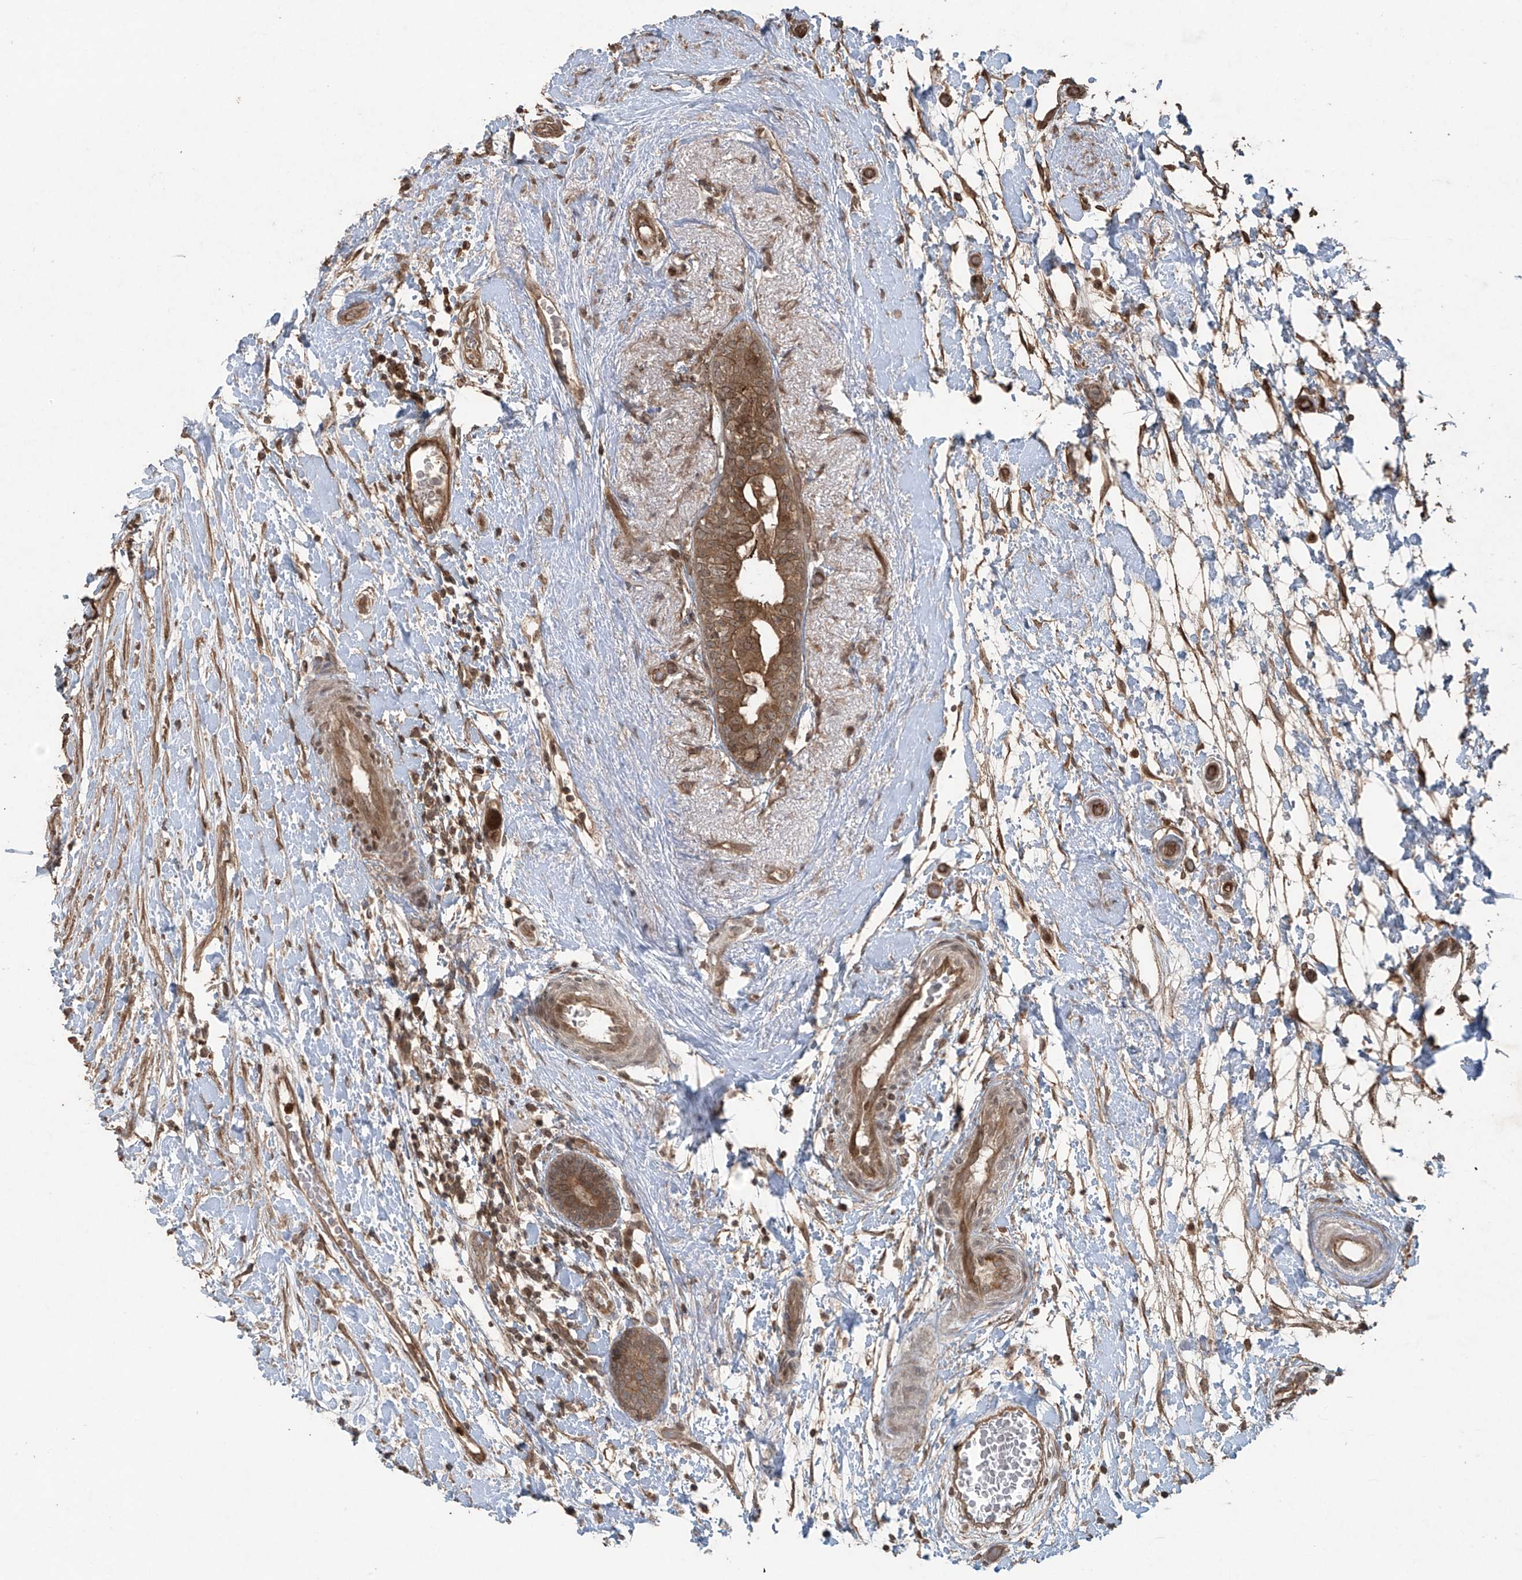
{"staining": {"intensity": "strong", "quantity": ">75%", "location": "cytoplasmic/membranous,nuclear"}, "tissue": "breast cancer", "cell_type": "Tumor cells", "image_type": "cancer", "snomed": [{"axis": "morphology", "description": "Duct carcinoma"}, {"axis": "topography", "description": "Breast"}], "caption": "IHC histopathology image of human breast cancer stained for a protein (brown), which demonstrates high levels of strong cytoplasmic/membranous and nuclear positivity in about >75% of tumor cells.", "gene": "PGPEP1", "patient": {"sex": "female", "age": 62}}